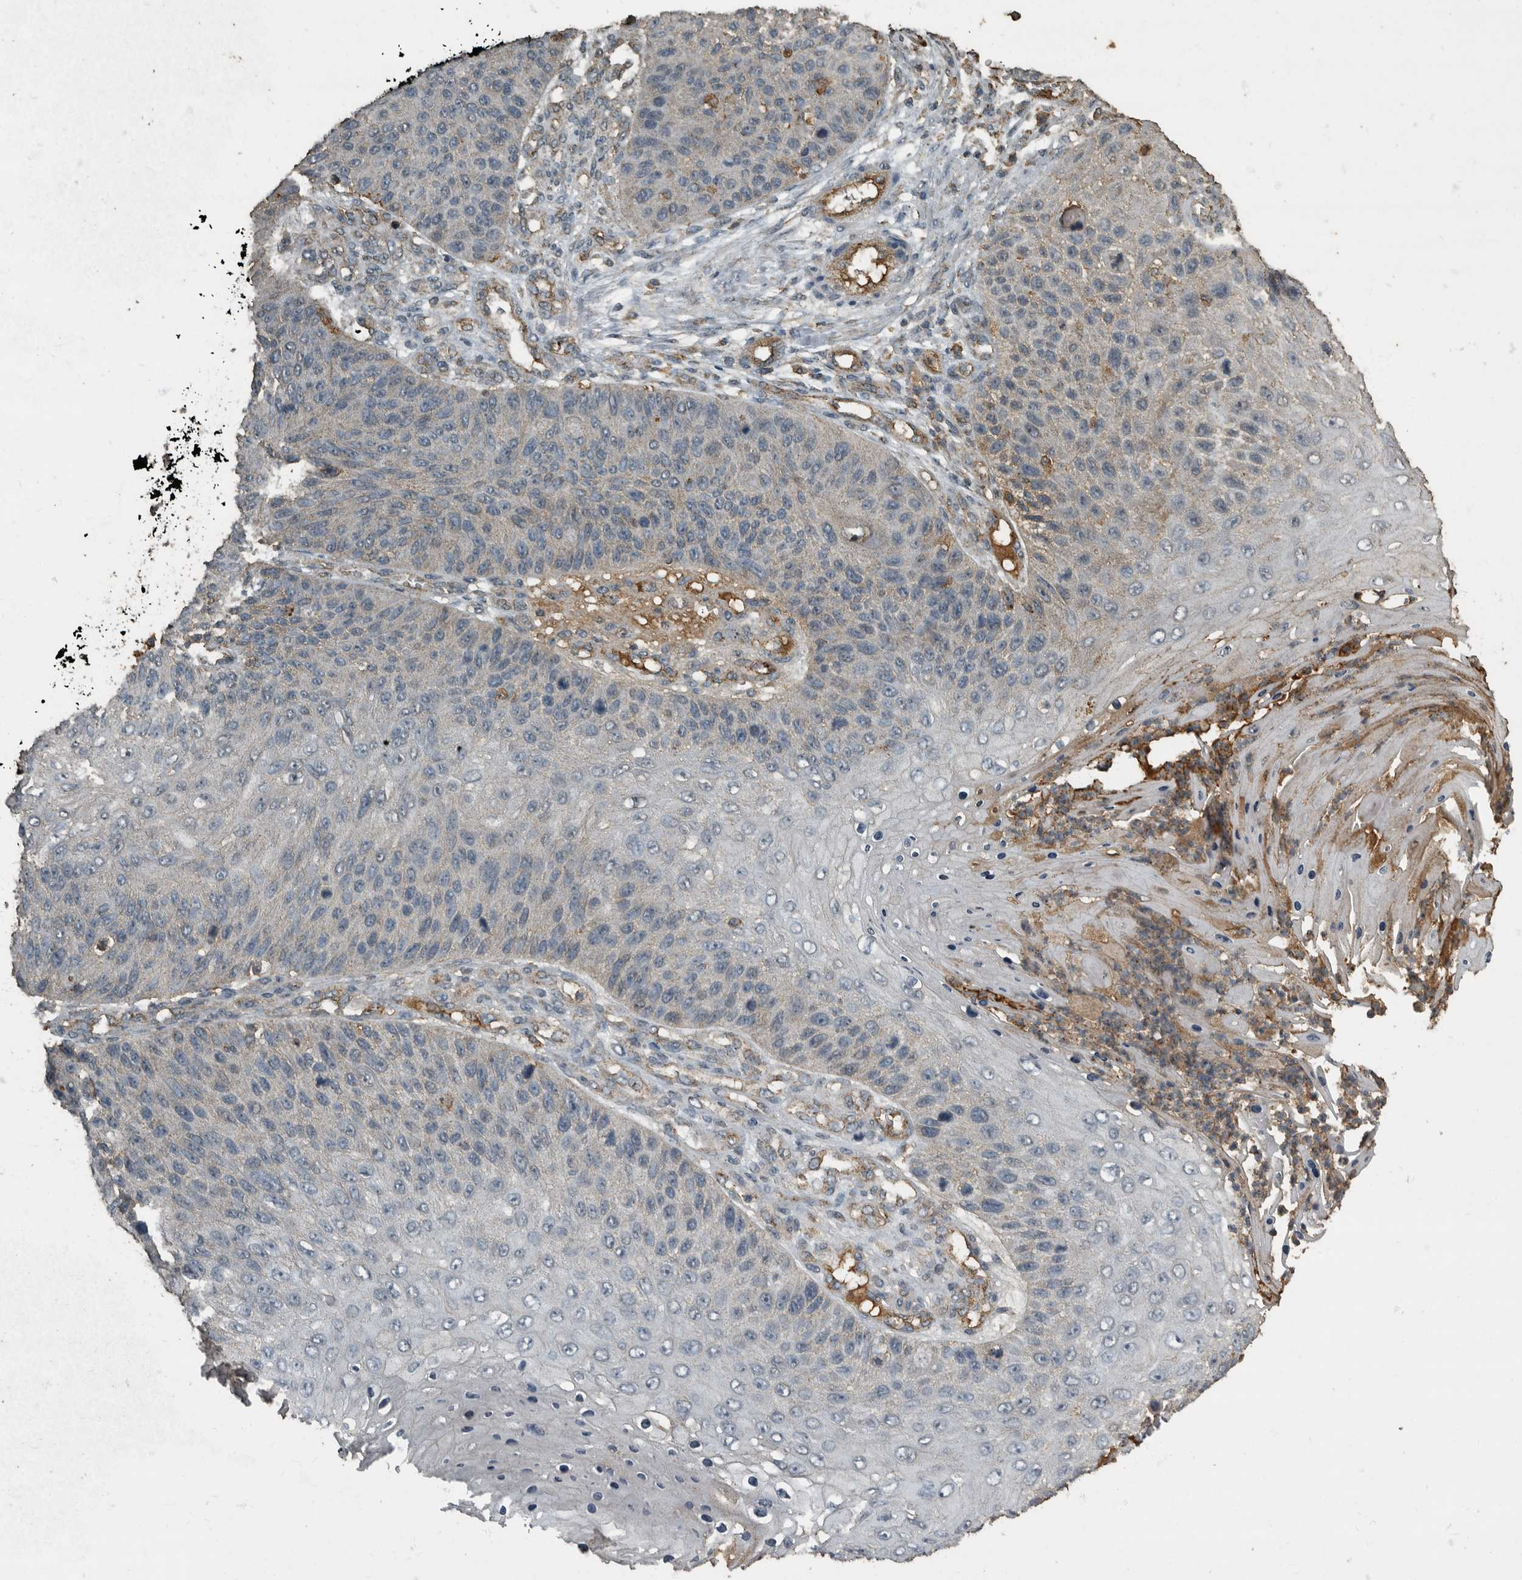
{"staining": {"intensity": "negative", "quantity": "none", "location": "none"}, "tissue": "skin cancer", "cell_type": "Tumor cells", "image_type": "cancer", "snomed": [{"axis": "morphology", "description": "Squamous cell carcinoma, NOS"}, {"axis": "topography", "description": "Skin"}], "caption": "DAB immunohistochemical staining of squamous cell carcinoma (skin) demonstrates no significant positivity in tumor cells. The staining was performed using DAB to visualize the protein expression in brown, while the nuclei were stained in blue with hematoxylin (Magnification: 20x).", "gene": "IL15RA", "patient": {"sex": "female", "age": 88}}